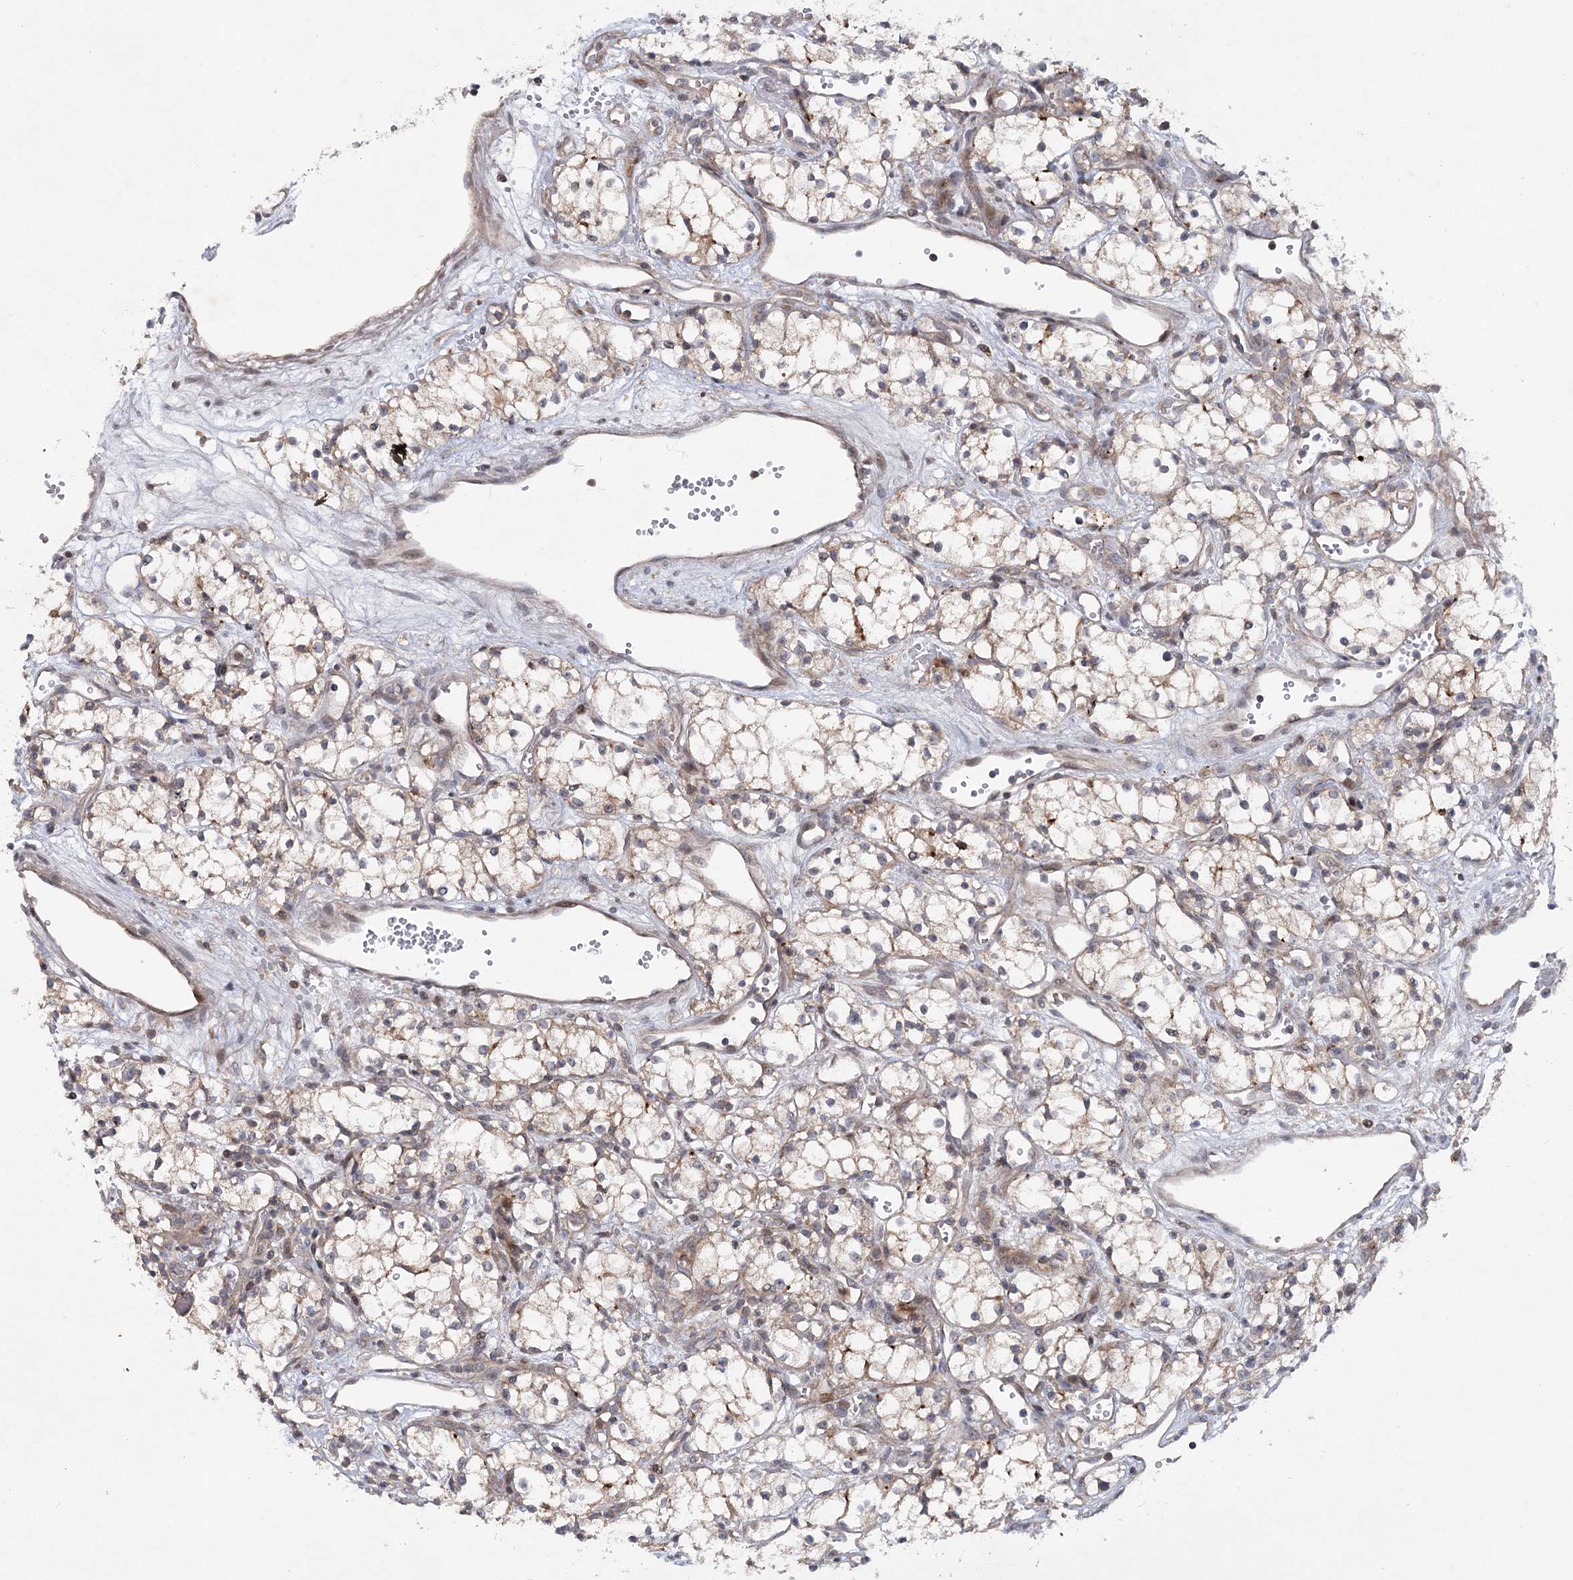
{"staining": {"intensity": "weak", "quantity": "25%-75%", "location": "cytoplasmic/membranous"}, "tissue": "renal cancer", "cell_type": "Tumor cells", "image_type": "cancer", "snomed": [{"axis": "morphology", "description": "Adenocarcinoma, NOS"}, {"axis": "topography", "description": "Kidney"}], "caption": "Human renal cancer stained with a protein marker demonstrates weak staining in tumor cells.", "gene": "MAP3K13", "patient": {"sex": "male", "age": 59}}